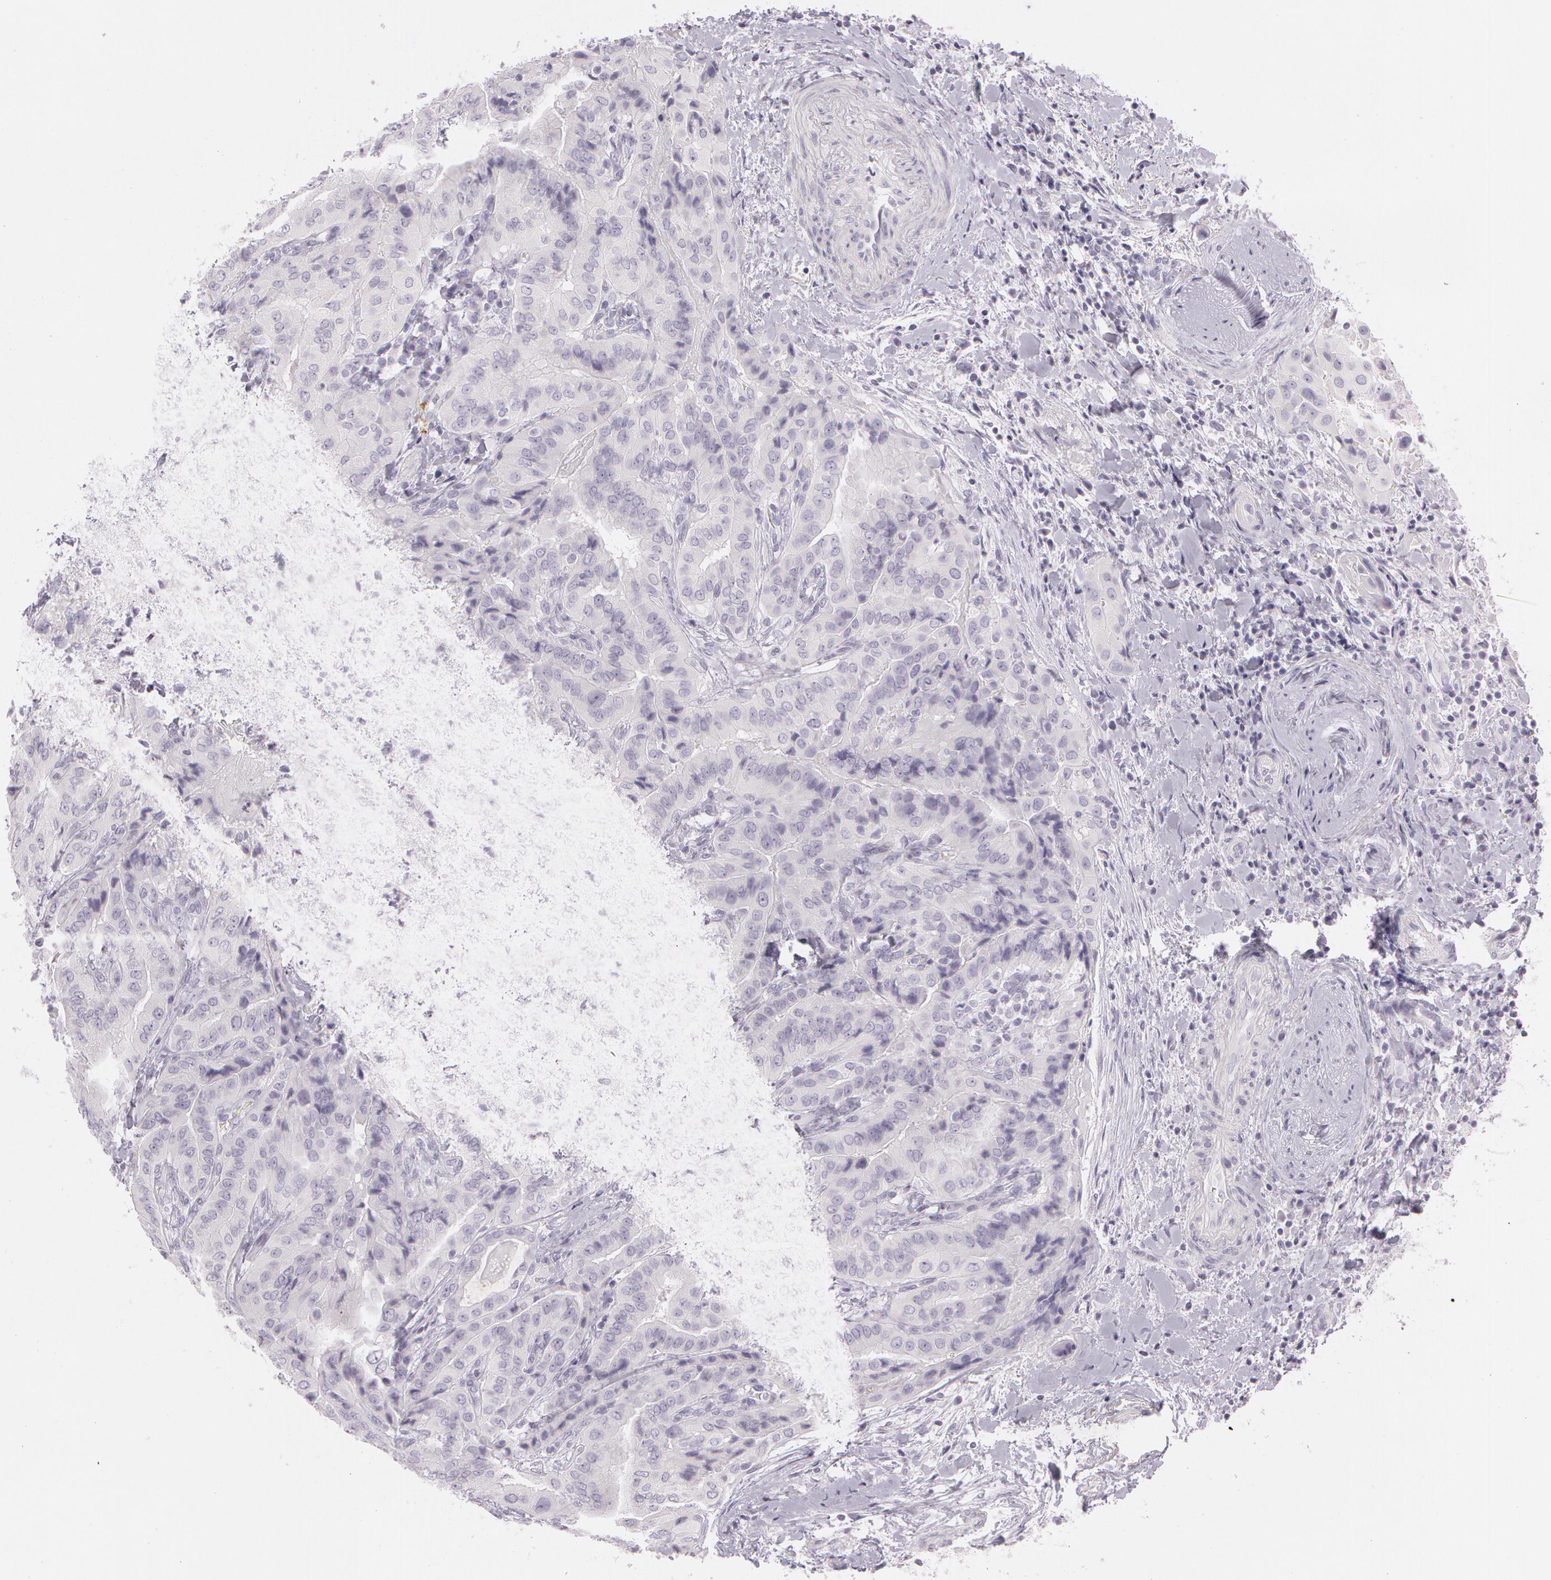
{"staining": {"intensity": "negative", "quantity": "none", "location": "none"}, "tissue": "thyroid cancer", "cell_type": "Tumor cells", "image_type": "cancer", "snomed": [{"axis": "morphology", "description": "Papillary adenocarcinoma, NOS"}, {"axis": "topography", "description": "Thyroid gland"}], "caption": "Immunohistochemistry micrograph of neoplastic tissue: human thyroid cancer (papillary adenocarcinoma) stained with DAB exhibits no significant protein staining in tumor cells.", "gene": "OTC", "patient": {"sex": "female", "age": 71}}